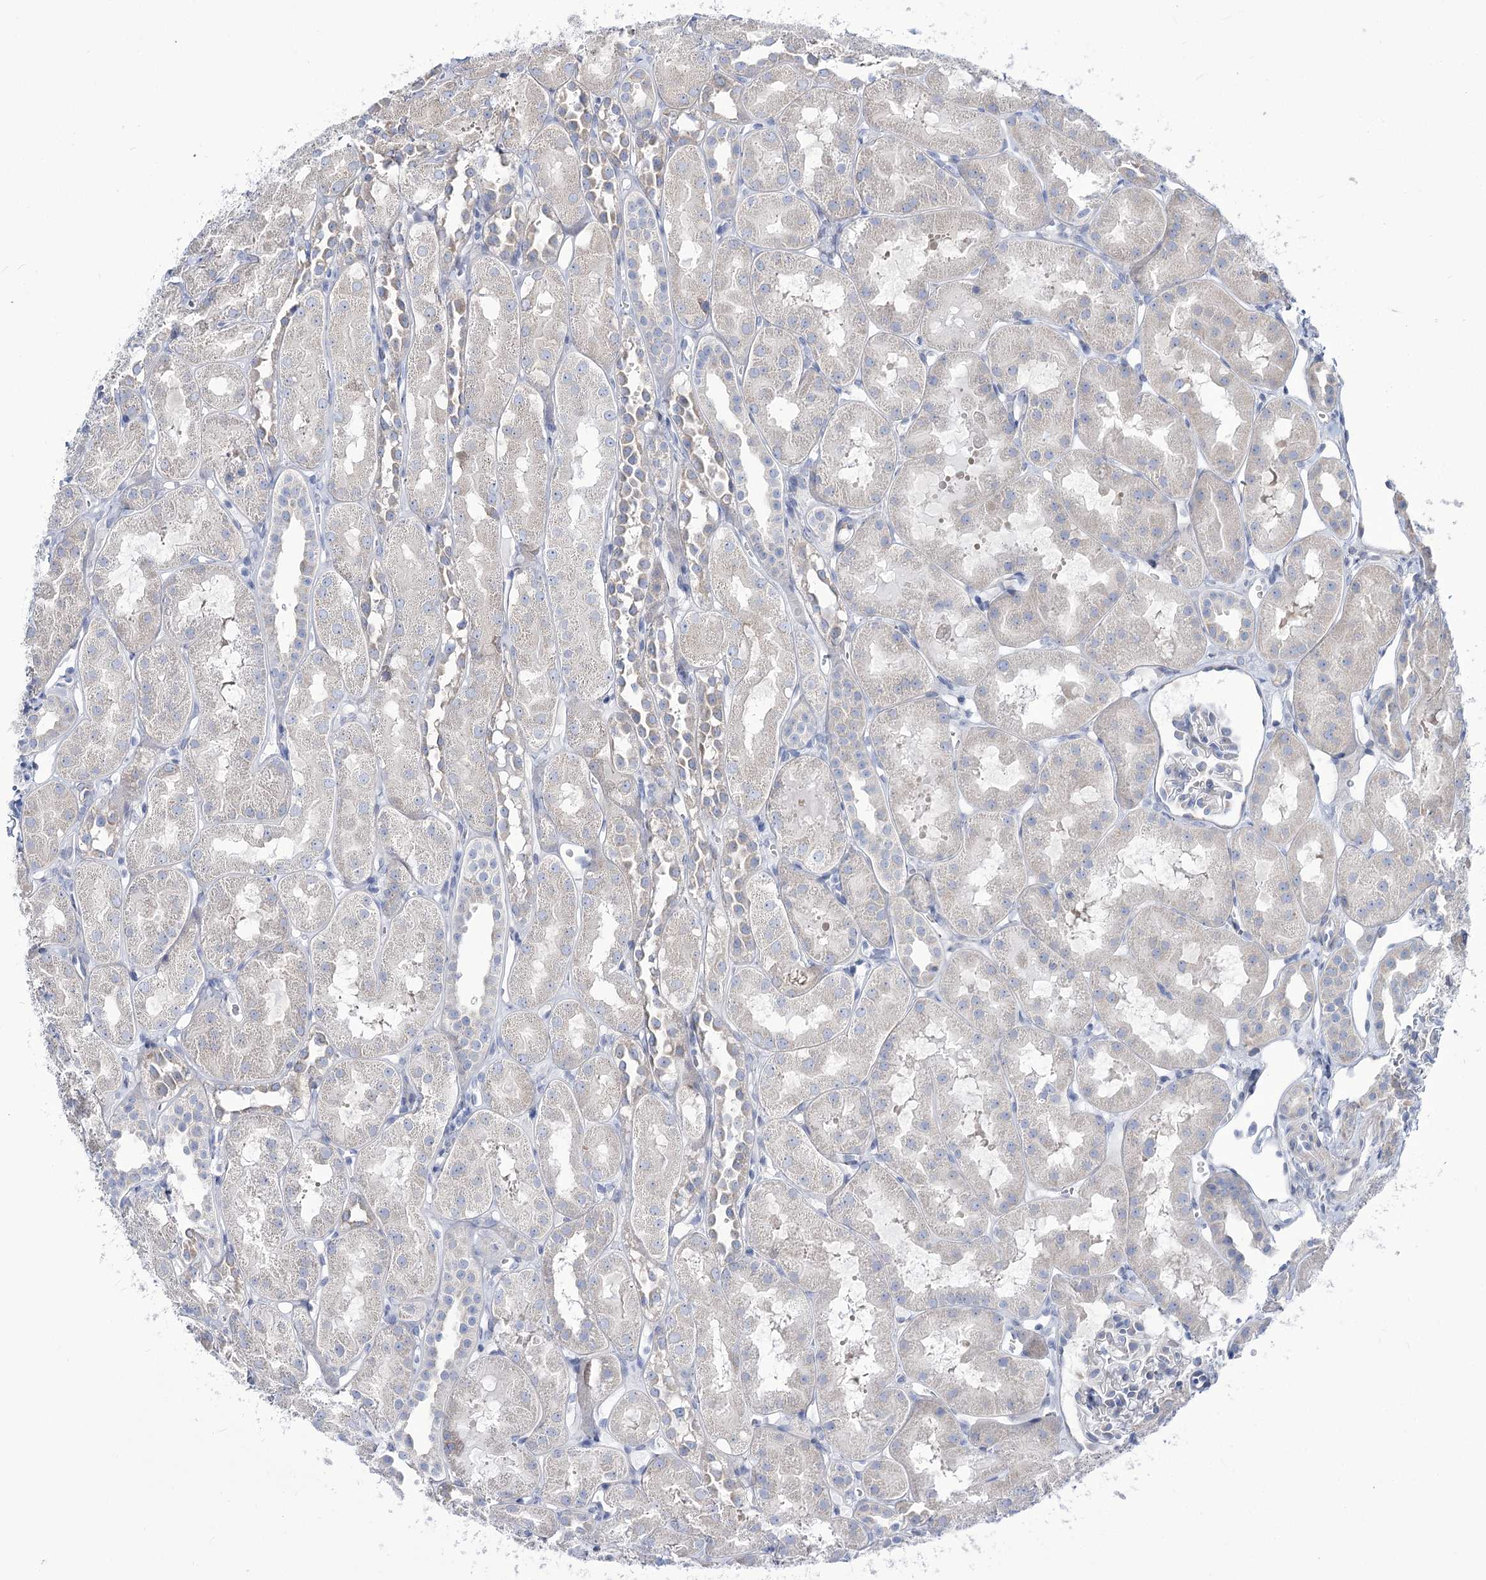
{"staining": {"intensity": "negative", "quantity": "none", "location": "none"}, "tissue": "kidney", "cell_type": "Cells in glomeruli", "image_type": "normal", "snomed": [{"axis": "morphology", "description": "Normal tissue, NOS"}, {"axis": "topography", "description": "Kidney"}, {"axis": "topography", "description": "Urinary bladder"}], "caption": "Immunohistochemical staining of unremarkable kidney exhibits no significant expression in cells in glomeruli. The staining is performed using DAB (3,3'-diaminobenzidine) brown chromogen with nuclei counter-stained in using hematoxylin.", "gene": "STT3B", "patient": {"sex": "male", "age": 16}}